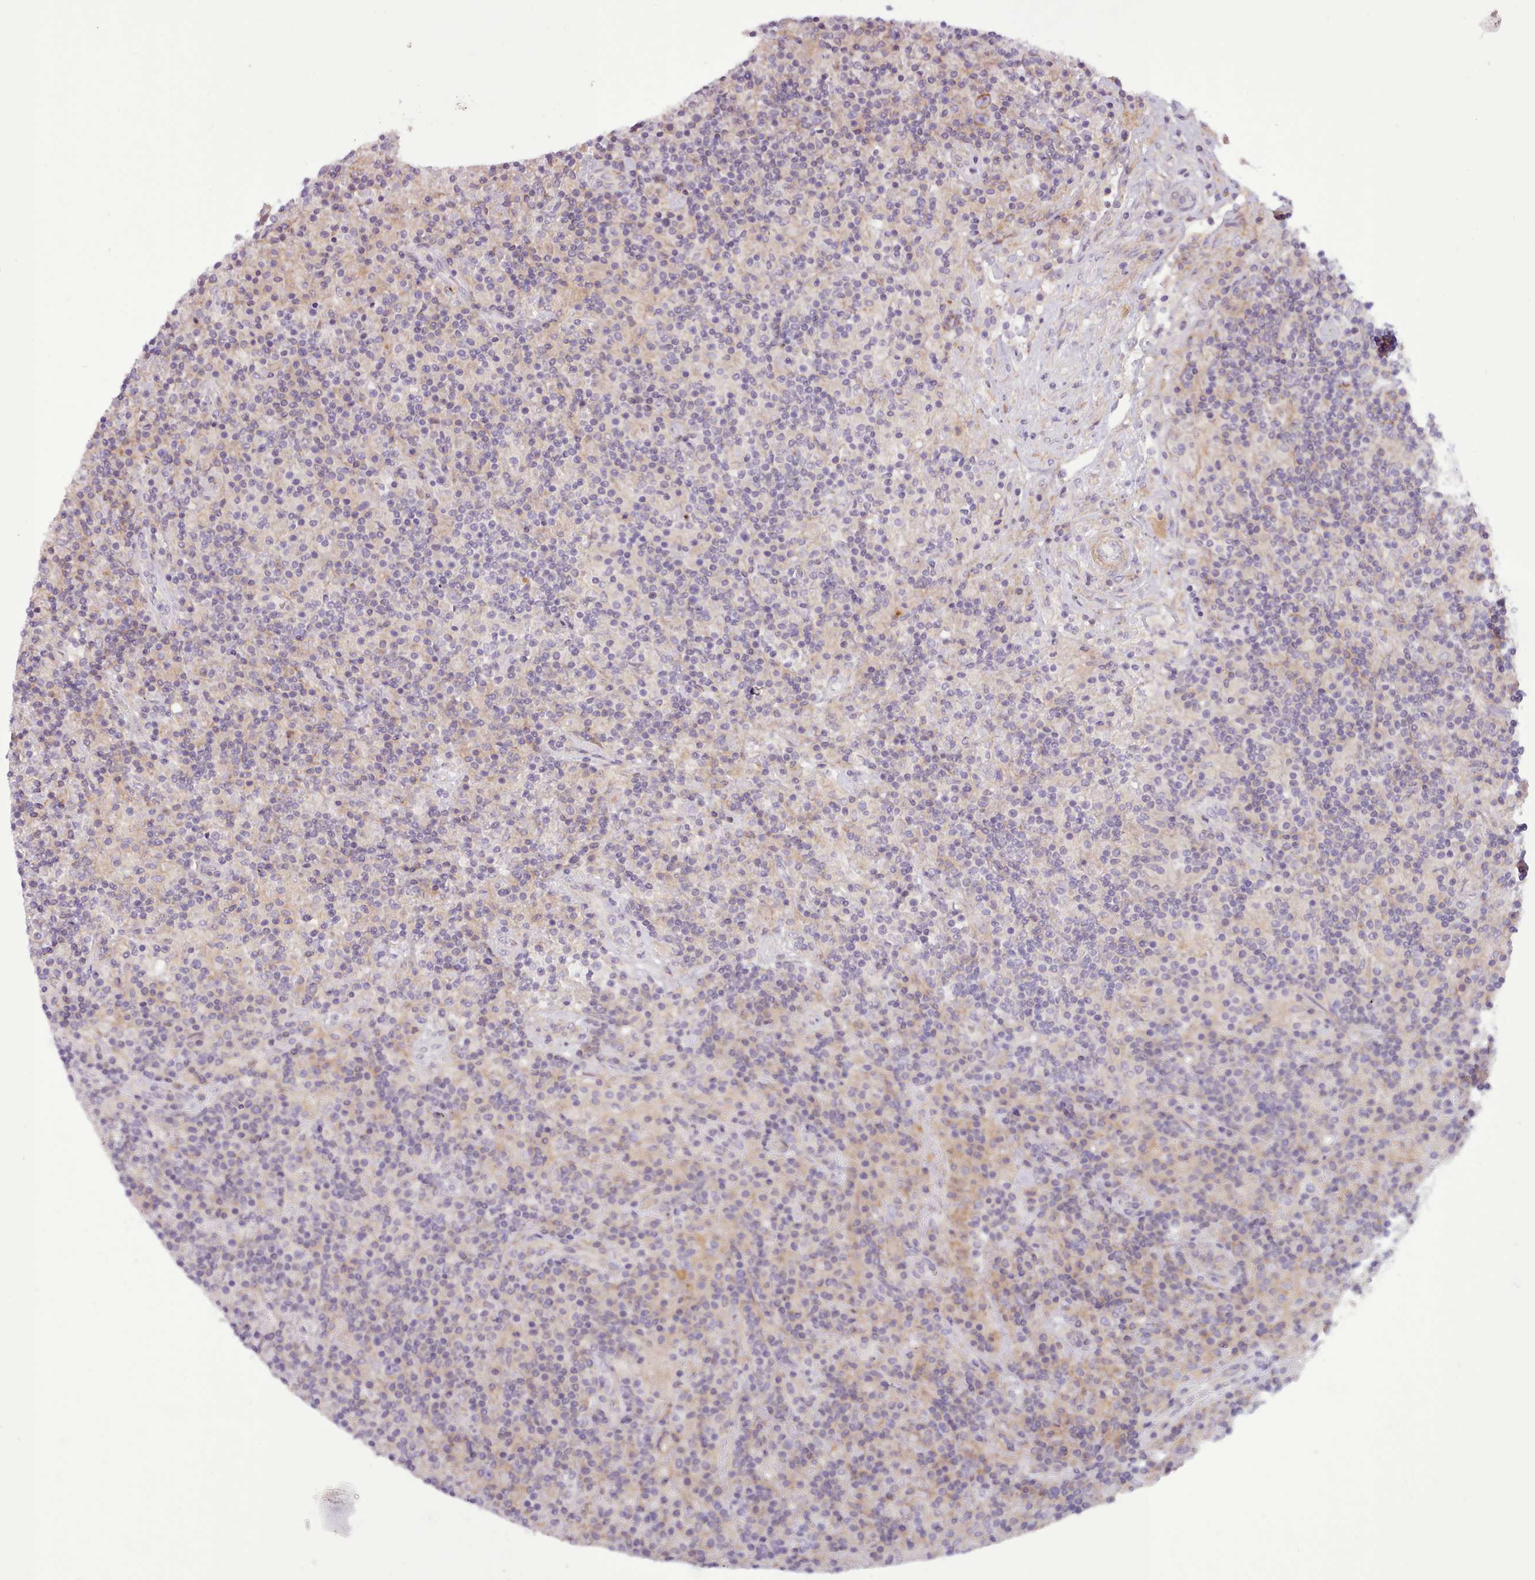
{"staining": {"intensity": "negative", "quantity": "none", "location": "none"}, "tissue": "lymphoma", "cell_type": "Tumor cells", "image_type": "cancer", "snomed": [{"axis": "morphology", "description": "Hodgkin's disease, NOS"}, {"axis": "topography", "description": "Lymph node"}], "caption": "DAB (3,3'-diaminobenzidine) immunohistochemical staining of Hodgkin's disease demonstrates no significant expression in tumor cells.", "gene": "TENT4B", "patient": {"sex": "male", "age": 70}}